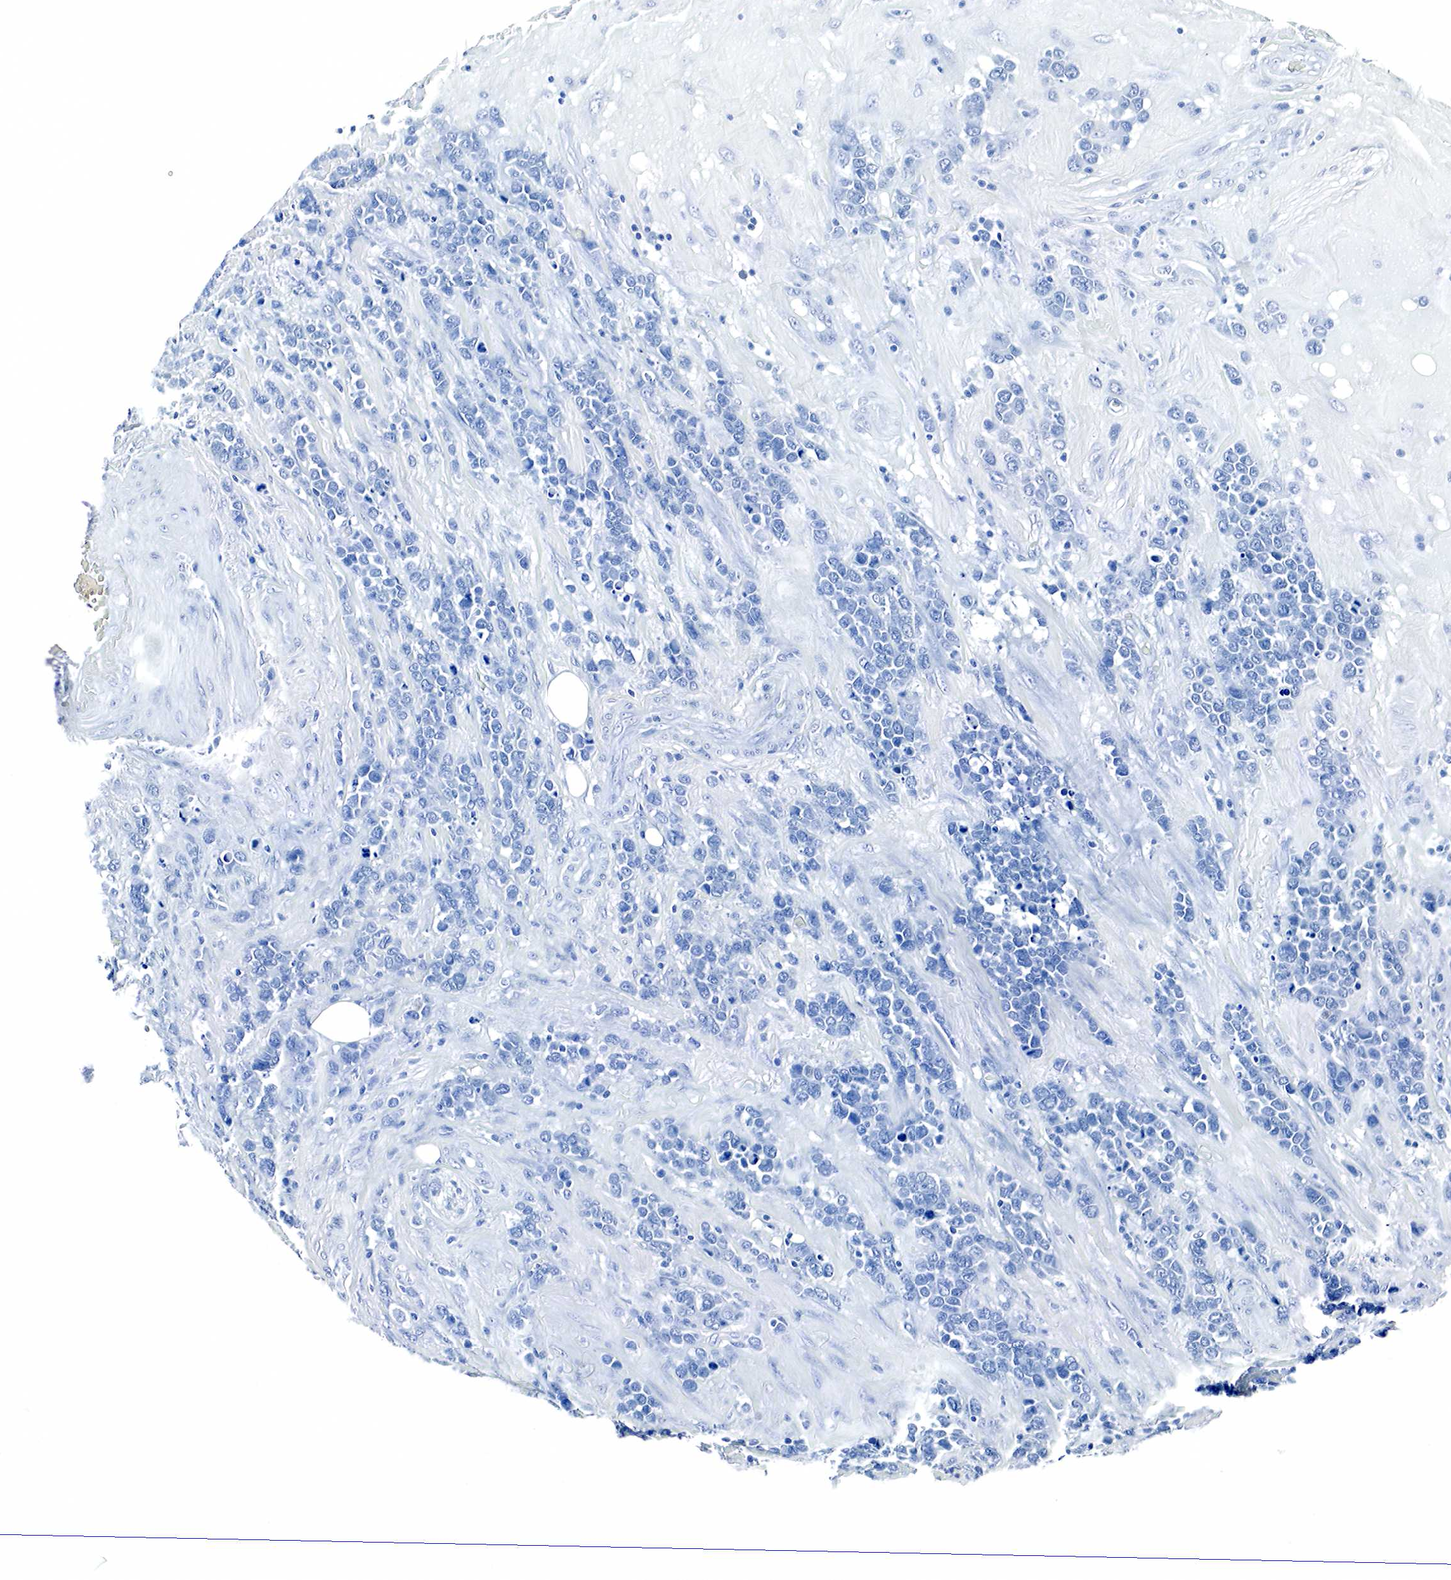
{"staining": {"intensity": "negative", "quantity": "none", "location": "none"}, "tissue": "liver cancer", "cell_type": "Tumor cells", "image_type": "cancer", "snomed": [{"axis": "morphology", "description": "Cholangiocarcinoma"}, {"axis": "topography", "description": "Liver"}], "caption": "Human cholangiocarcinoma (liver) stained for a protein using IHC displays no positivity in tumor cells.", "gene": "GAST", "patient": {"sex": "female", "age": 65}}